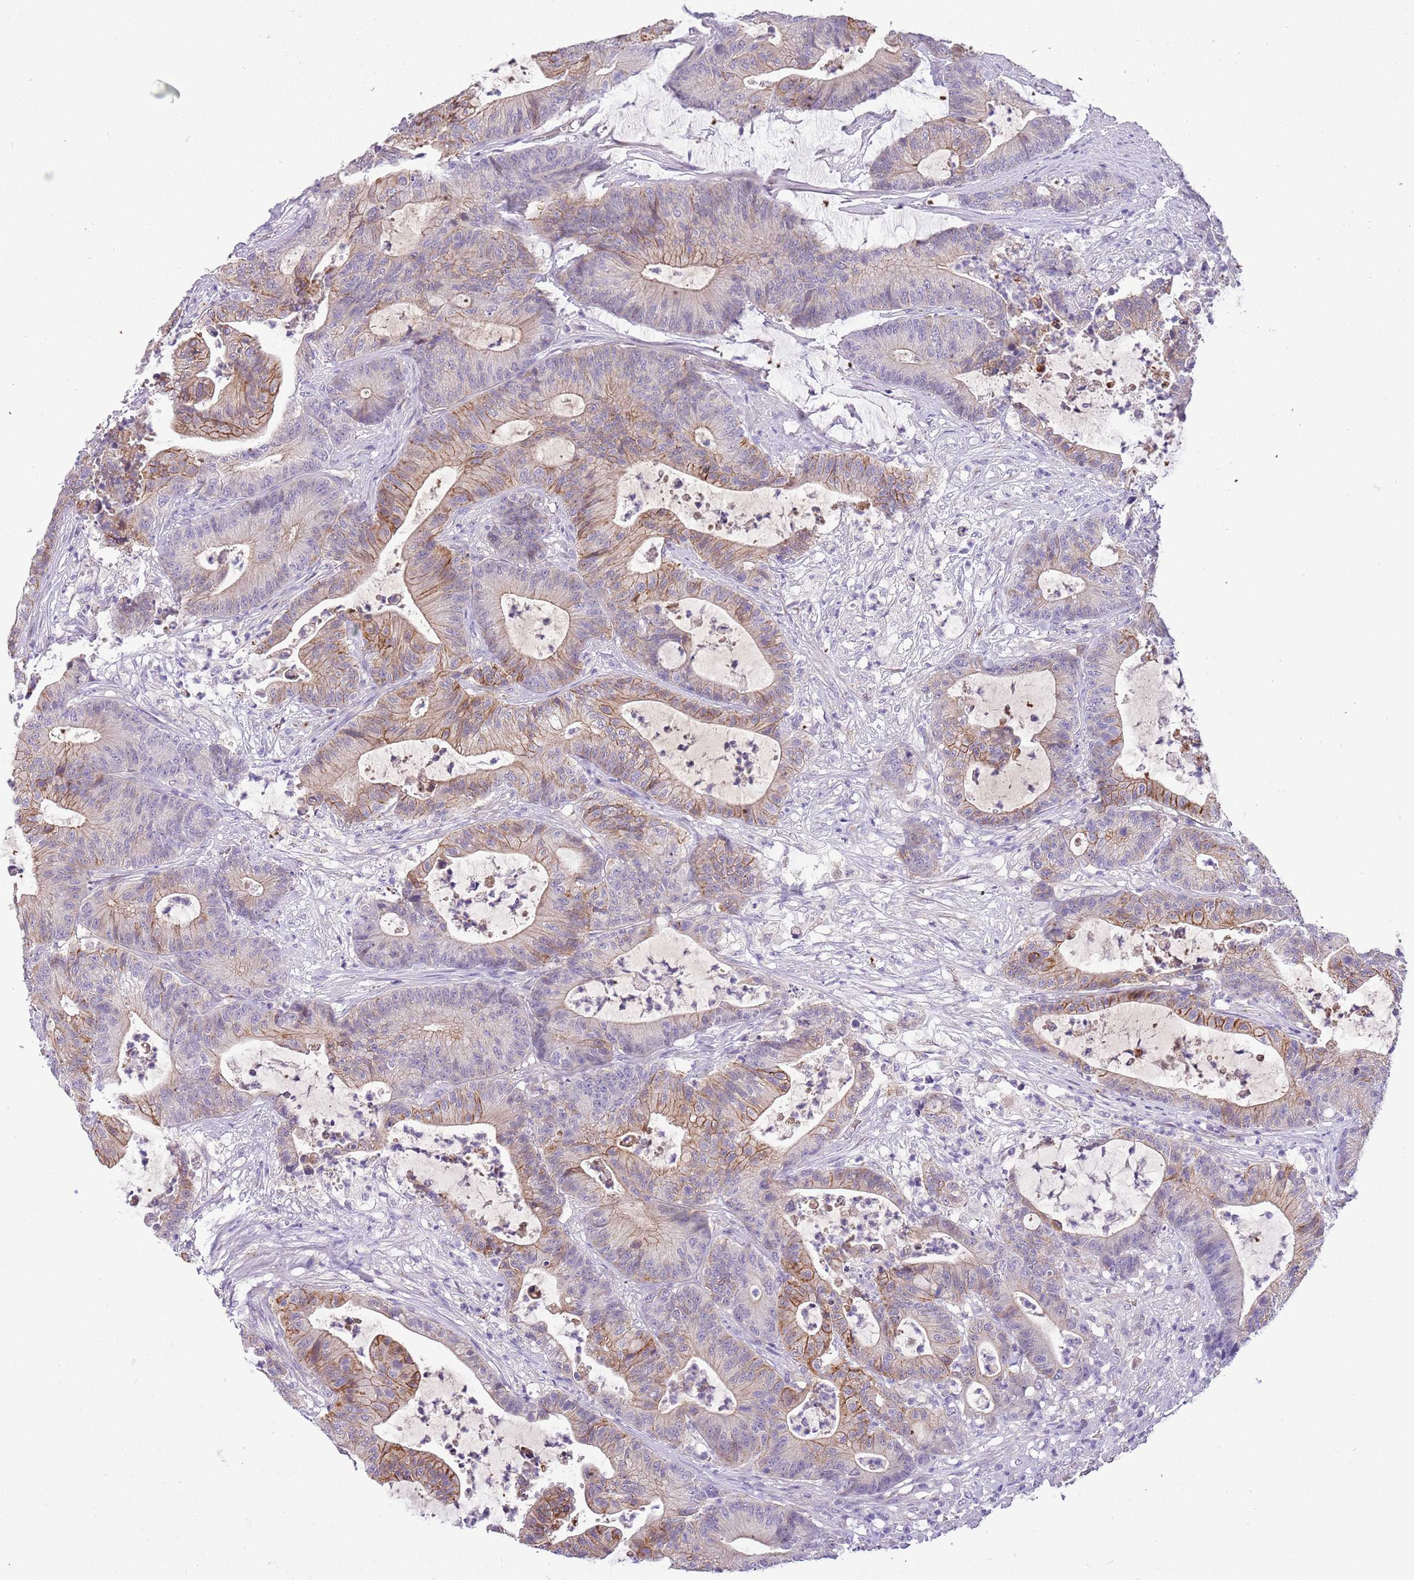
{"staining": {"intensity": "moderate", "quantity": "25%-75%", "location": "cytoplasmic/membranous"}, "tissue": "colorectal cancer", "cell_type": "Tumor cells", "image_type": "cancer", "snomed": [{"axis": "morphology", "description": "Adenocarcinoma, NOS"}, {"axis": "topography", "description": "Colon"}], "caption": "This micrograph exhibits colorectal cancer (adenocarcinoma) stained with immunohistochemistry (IHC) to label a protein in brown. The cytoplasmic/membranous of tumor cells show moderate positivity for the protein. Nuclei are counter-stained blue.", "gene": "CFAP73", "patient": {"sex": "female", "age": 84}}